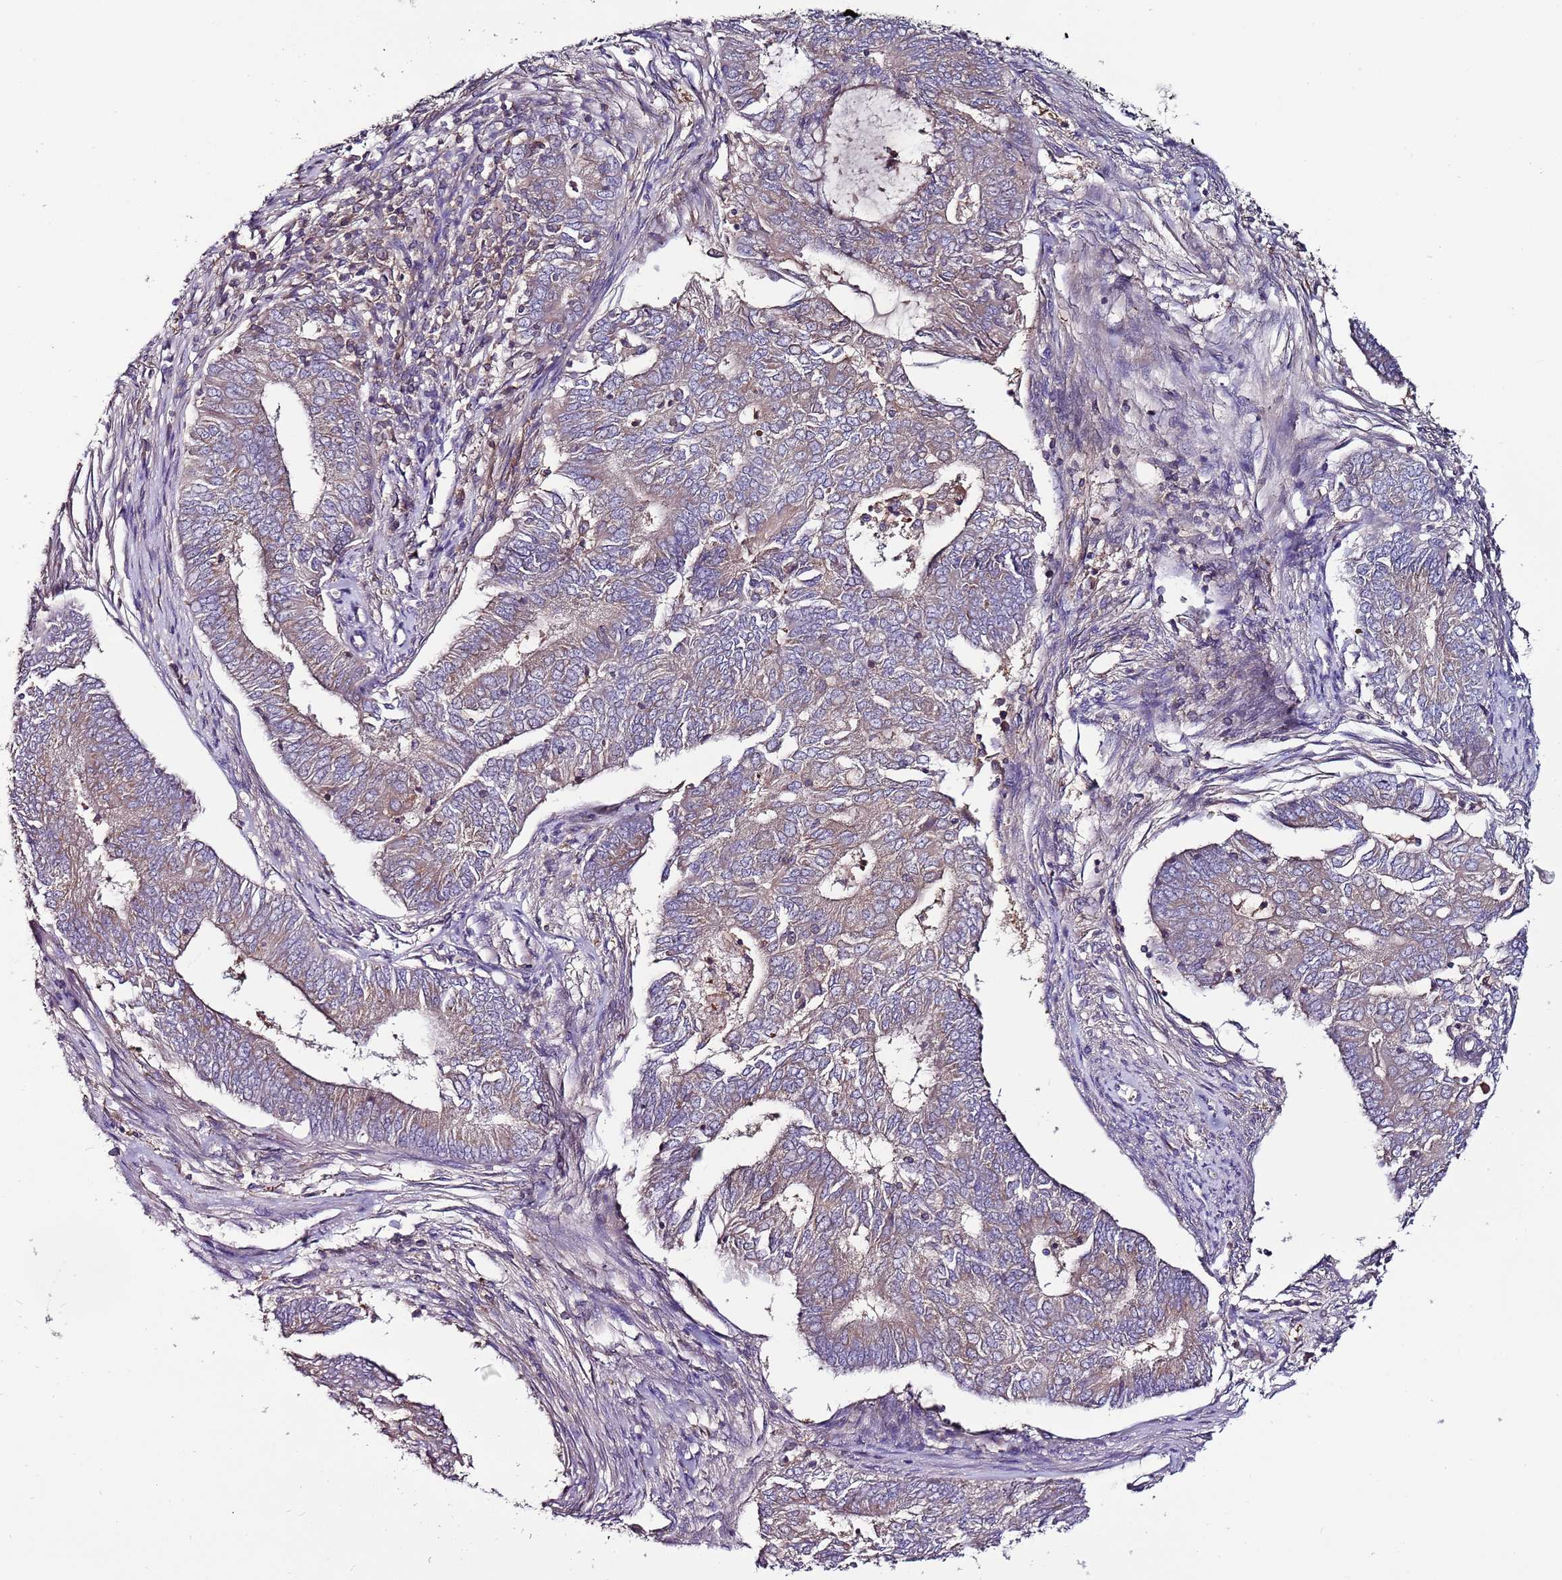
{"staining": {"intensity": "weak", "quantity": "<25%", "location": "cytoplasmic/membranous"}, "tissue": "endometrial cancer", "cell_type": "Tumor cells", "image_type": "cancer", "snomed": [{"axis": "morphology", "description": "Adenocarcinoma, NOS"}, {"axis": "topography", "description": "Endometrium"}], "caption": "There is no significant staining in tumor cells of adenocarcinoma (endometrial).", "gene": "IGIP", "patient": {"sex": "female", "age": 62}}